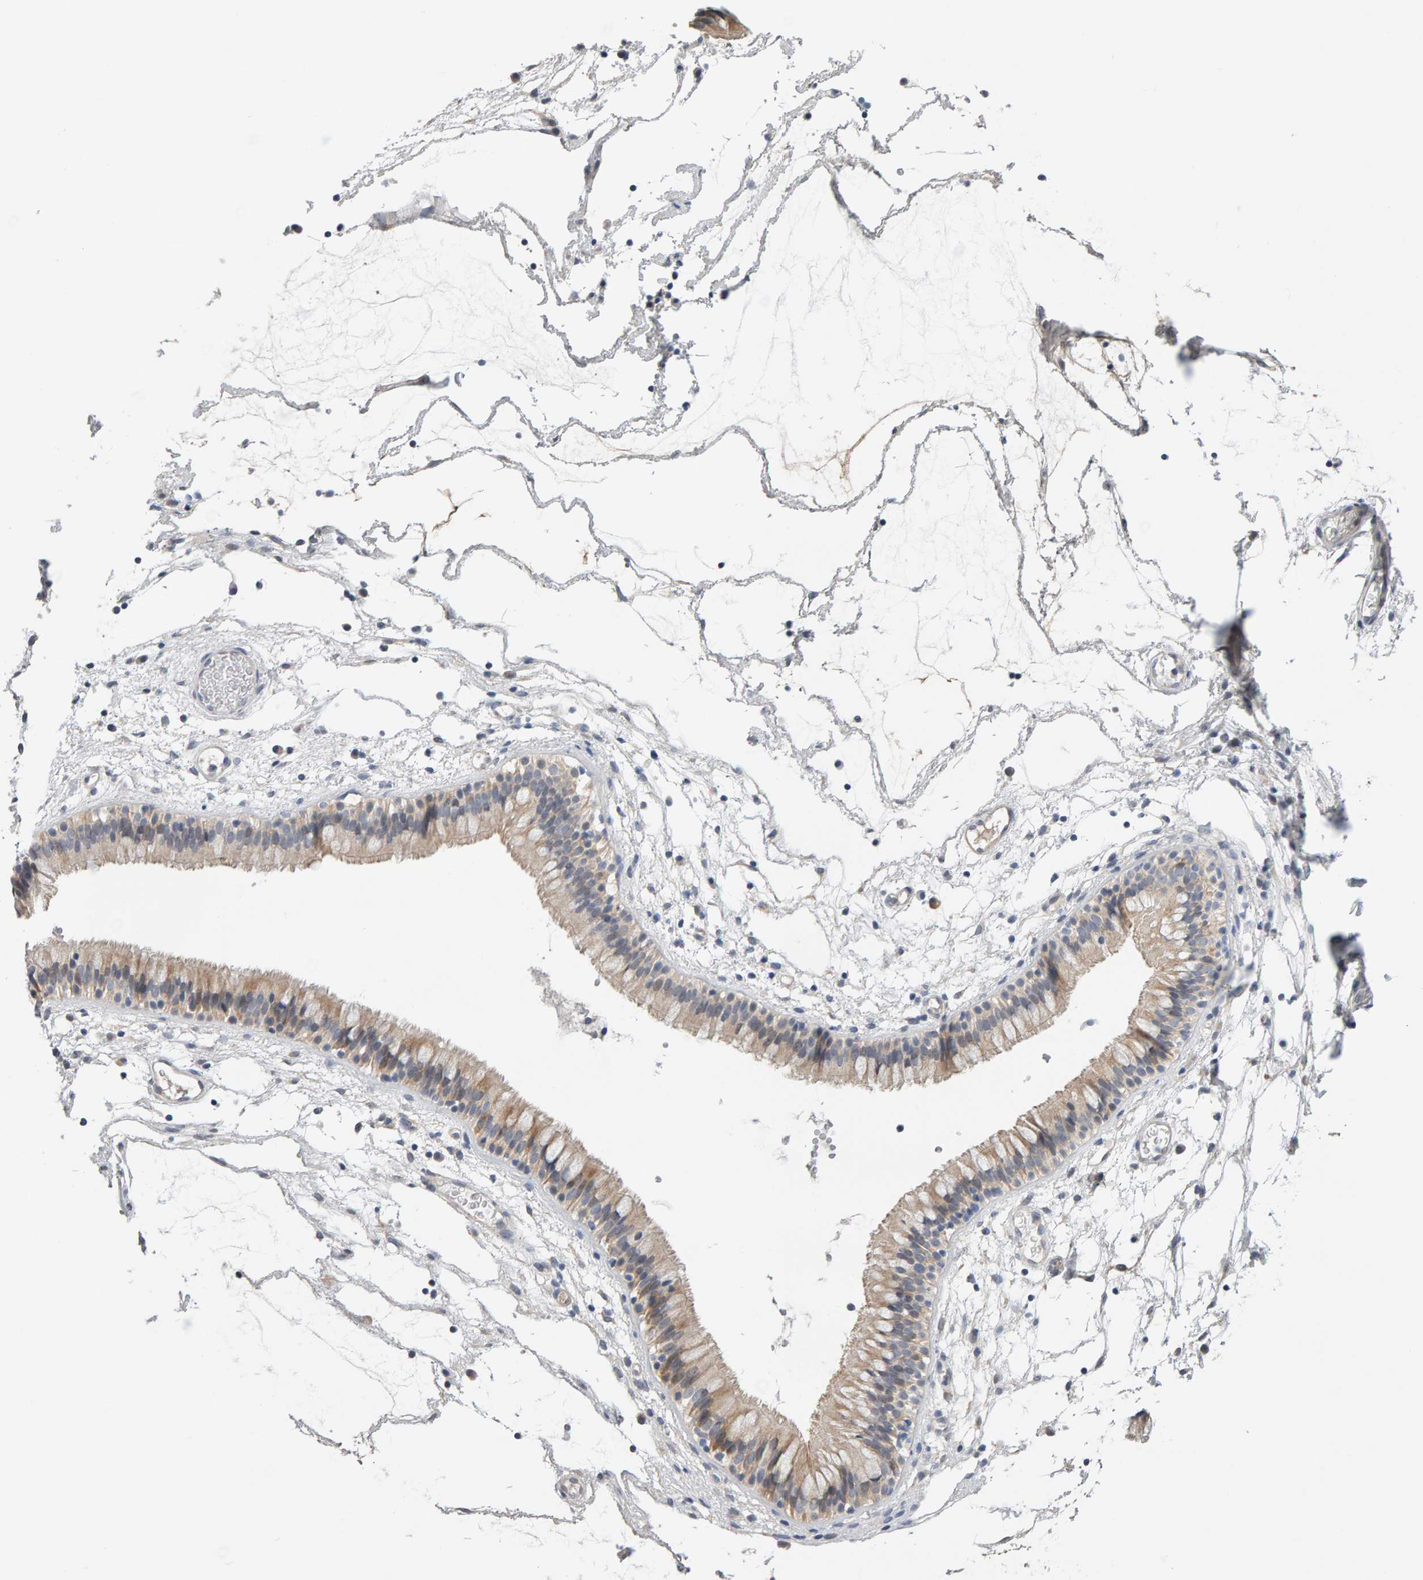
{"staining": {"intensity": "weak", "quantity": ">75%", "location": "cytoplasmic/membranous"}, "tissue": "nasopharynx", "cell_type": "Respiratory epithelial cells", "image_type": "normal", "snomed": [{"axis": "morphology", "description": "Normal tissue, NOS"}, {"axis": "morphology", "description": "Inflammation, NOS"}, {"axis": "topography", "description": "Nasopharynx"}], "caption": "A histopathology image of nasopharynx stained for a protein reveals weak cytoplasmic/membranous brown staining in respiratory epithelial cells.", "gene": "GFUS", "patient": {"sex": "male", "age": 48}}